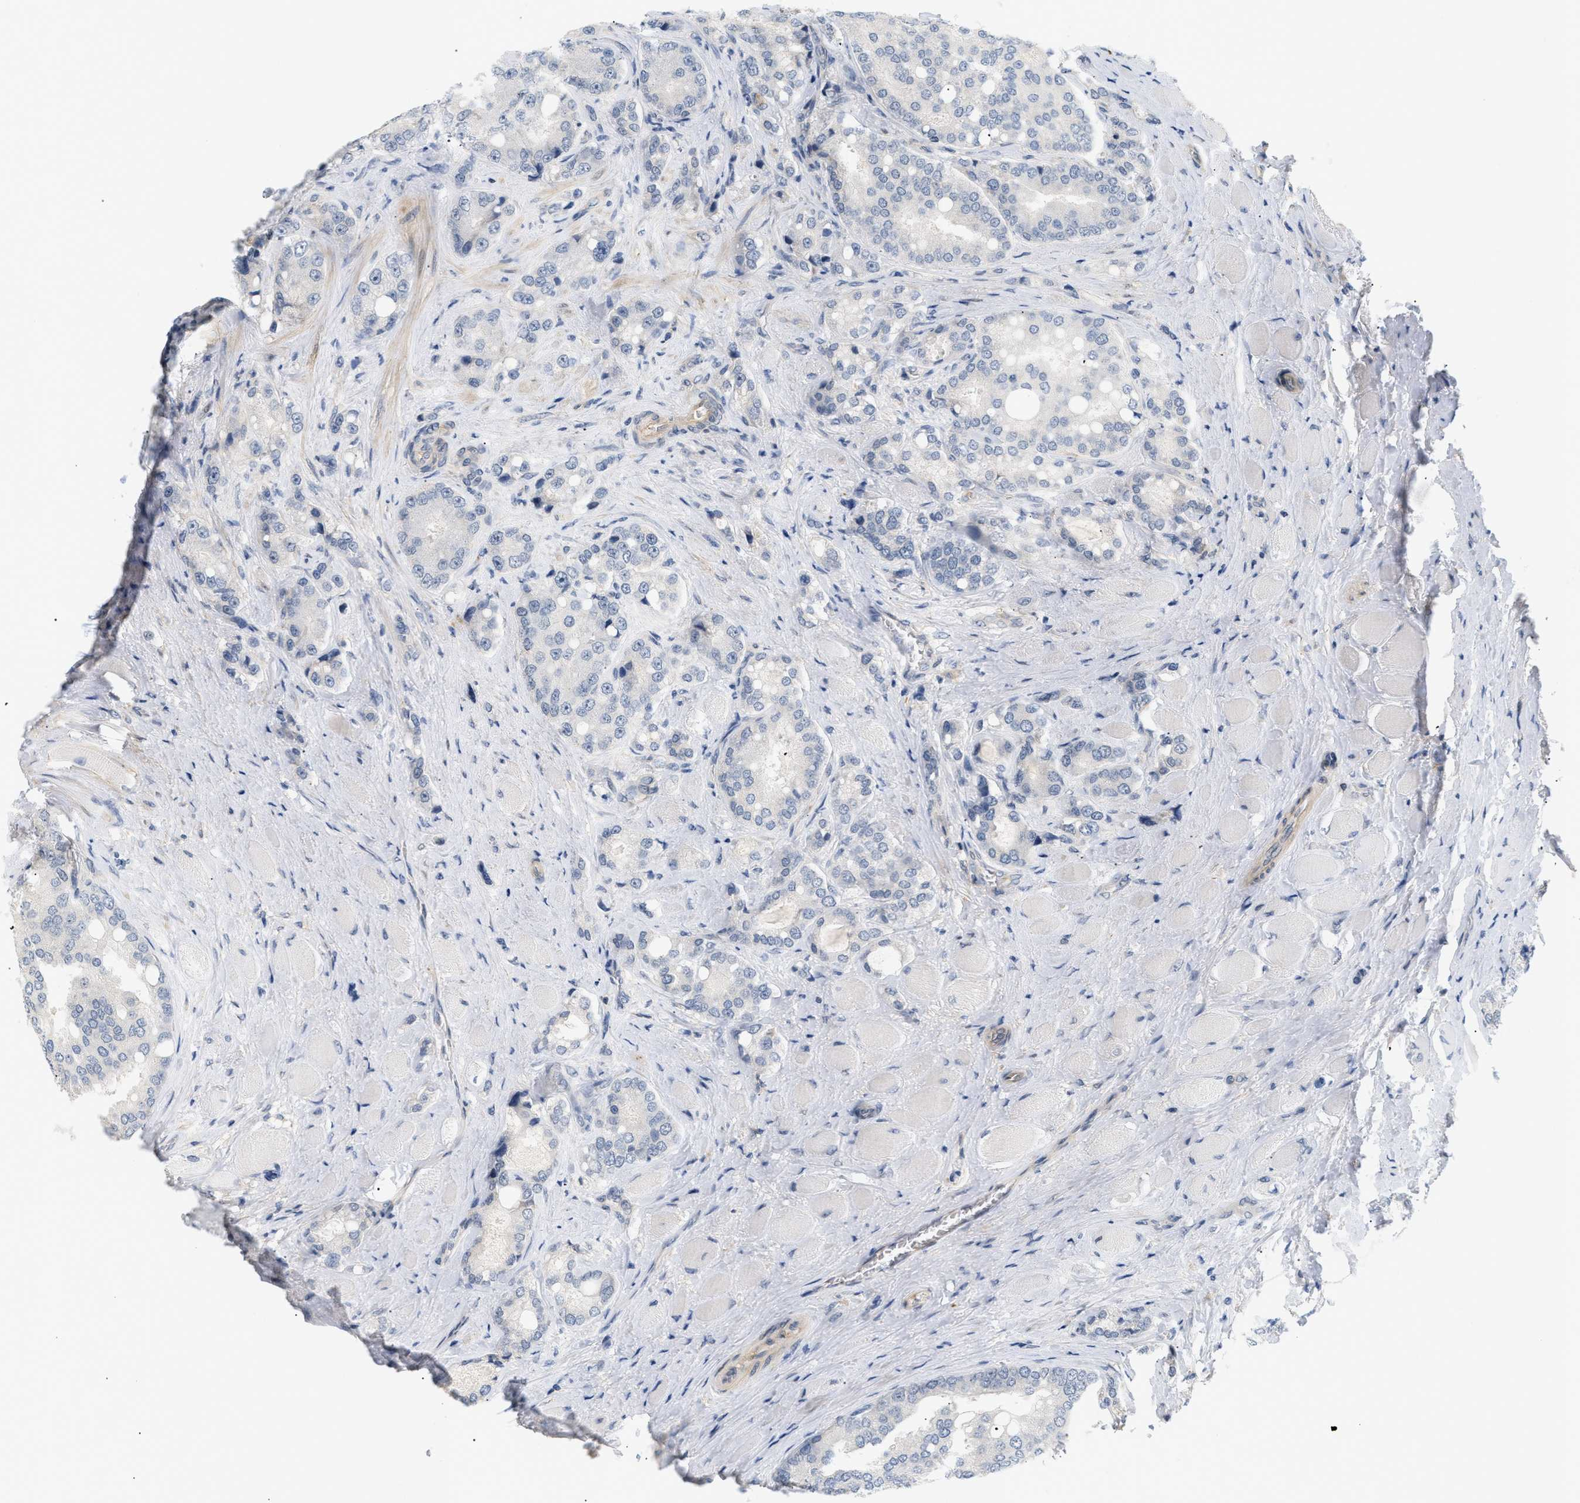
{"staining": {"intensity": "negative", "quantity": "none", "location": "none"}, "tissue": "prostate cancer", "cell_type": "Tumor cells", "image_type": "cancer", "snomed": [{"axis": "morphology", "description": "Adenocarcinoma, High grade"}, {"axis": "topography", "description": "Prostate"}], "caption": "There is no significant staining in tumor cells of high-grade adenocarcinoma (prostate).", "gene": "CORO2B", "patient": {"sex": "male", "age": 50}}